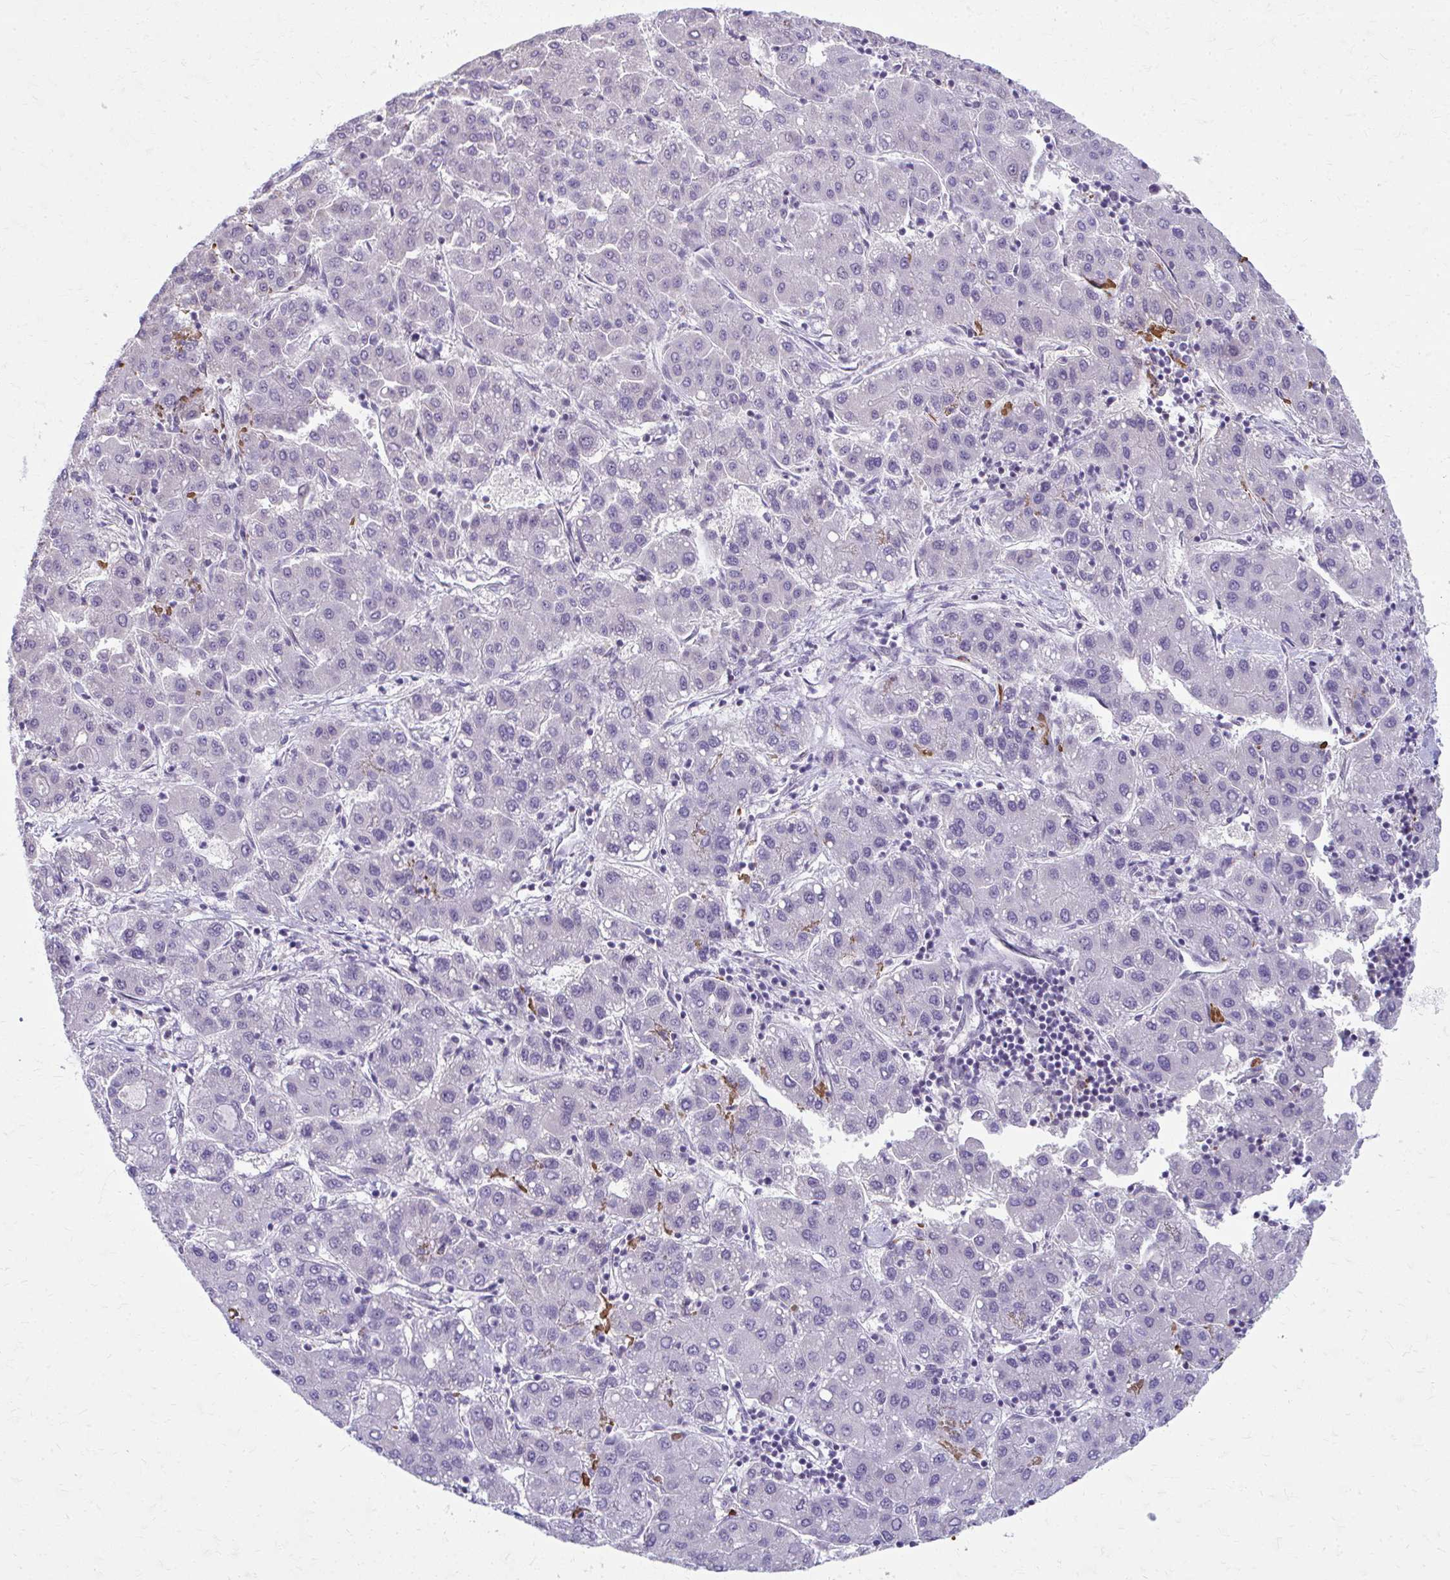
{"staining": {"intensity": "negative", "quantity": "none", "location": "none"}, "tissue": "liver cancer", "cell_type": "Tumor cells", "image_type": "cancer", "snomed": [{"axis": "morphology", "description": "Carcinoma, Hepatocellular, NOS"}, {"axis": "topography", "description": "Liver"}], "caption": "Liver hepatocellular carcinoma stained for a protein using immunohistochemistry reveals no staining tumor cells.", "gene": "MAF1", "patient": {"sex": "male", "age": 65}}